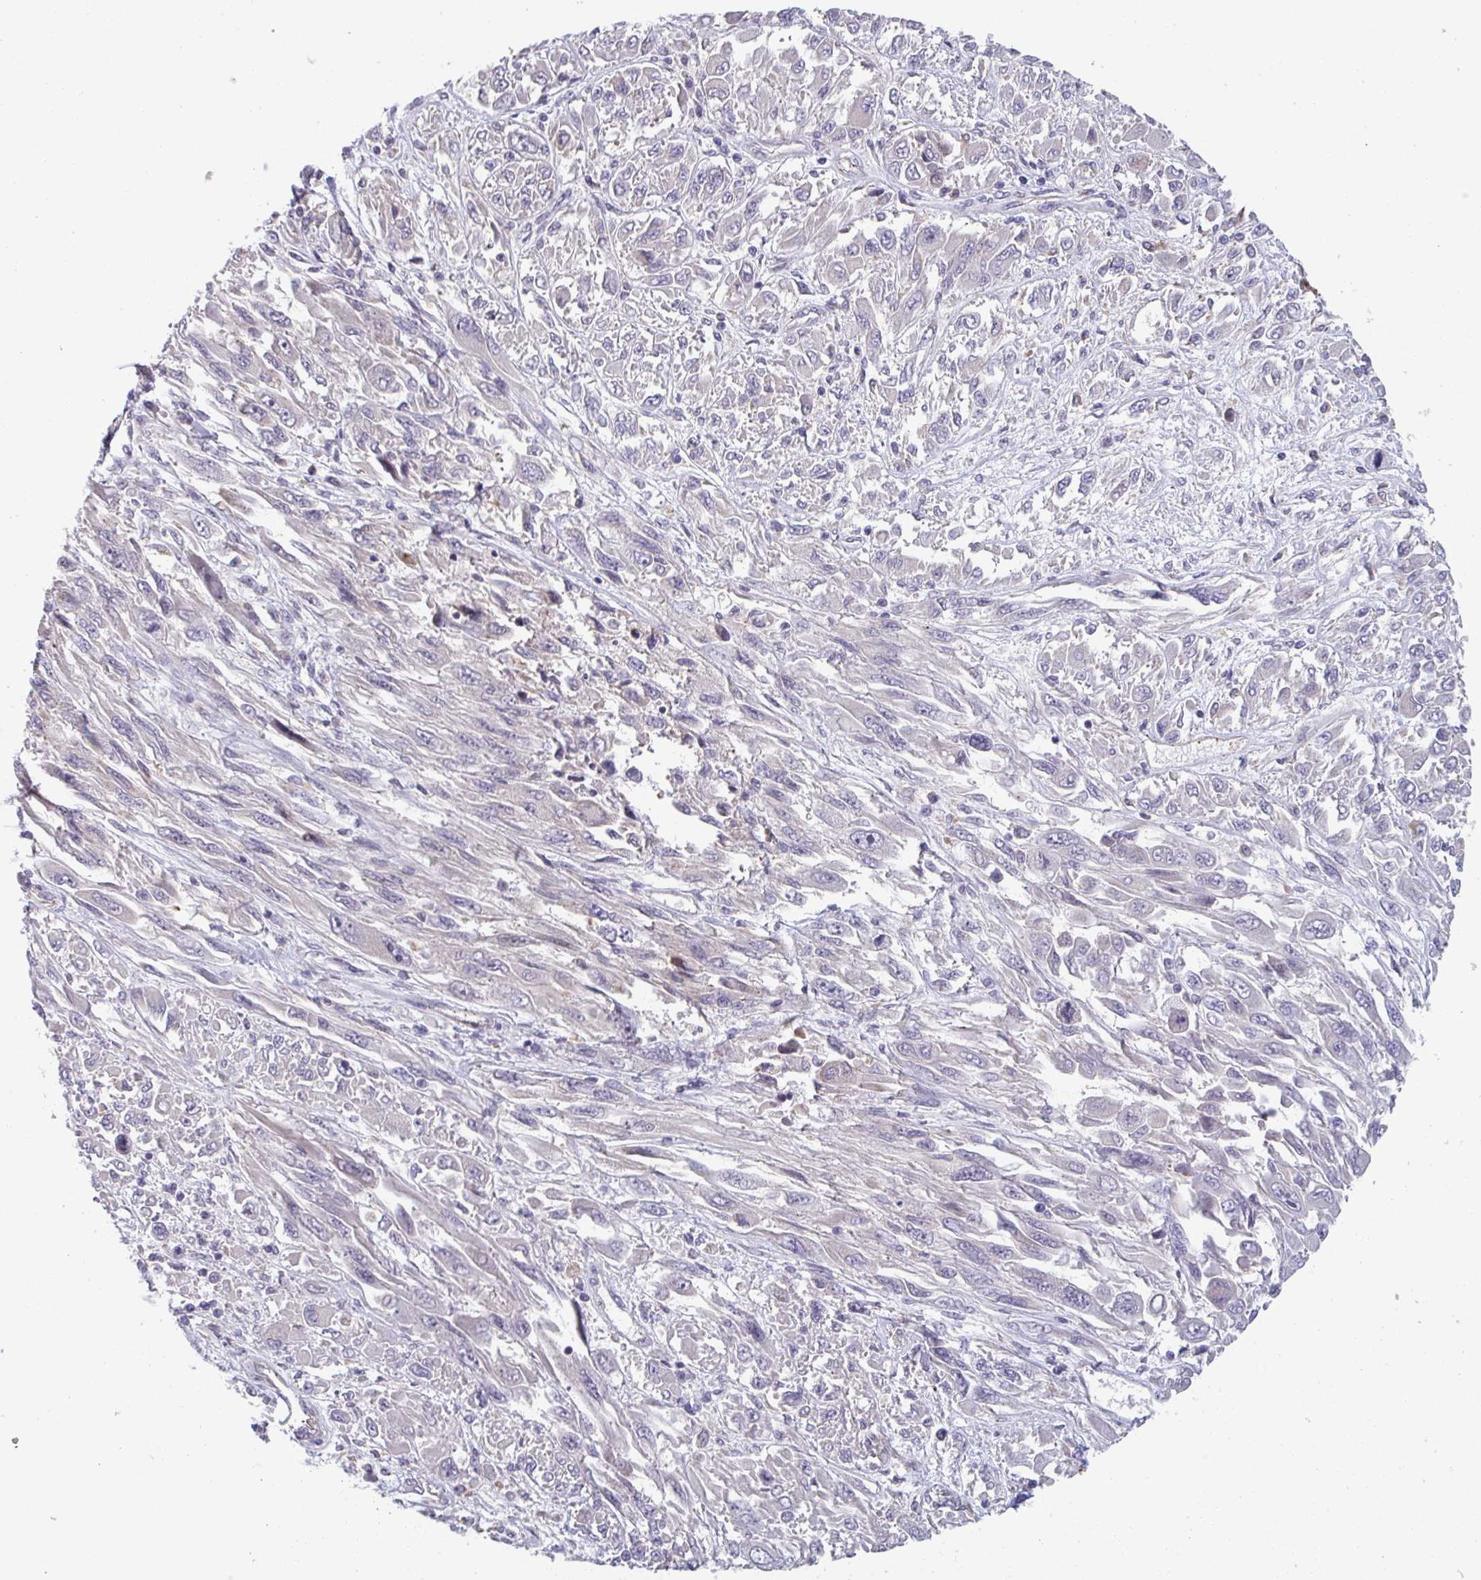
{"staining": {"intensity": "negative", "quantity": "none", "location": "none"}, "tissue": "melanoma", "cell_type": "Tumor cells", "image_type": "cancer", "snomed": [{"axis": "morphology", "description": "Malignant melanoma, NOS"}, {"axis": "topography", "description": "Skin"}], "caption": "DAB (3,3'-diaminobenzidine) immunohistochemical staining of malignant melanoma displays no significant positivity in tumor cells. The staining was performed using DAB to visualize the protein expression in brown, while the nuclei were stained in blue with hematoxylin (Magnification: 20x).", "gene": "TNFSF10", "patient": {"sex": "female", "age": 91}}